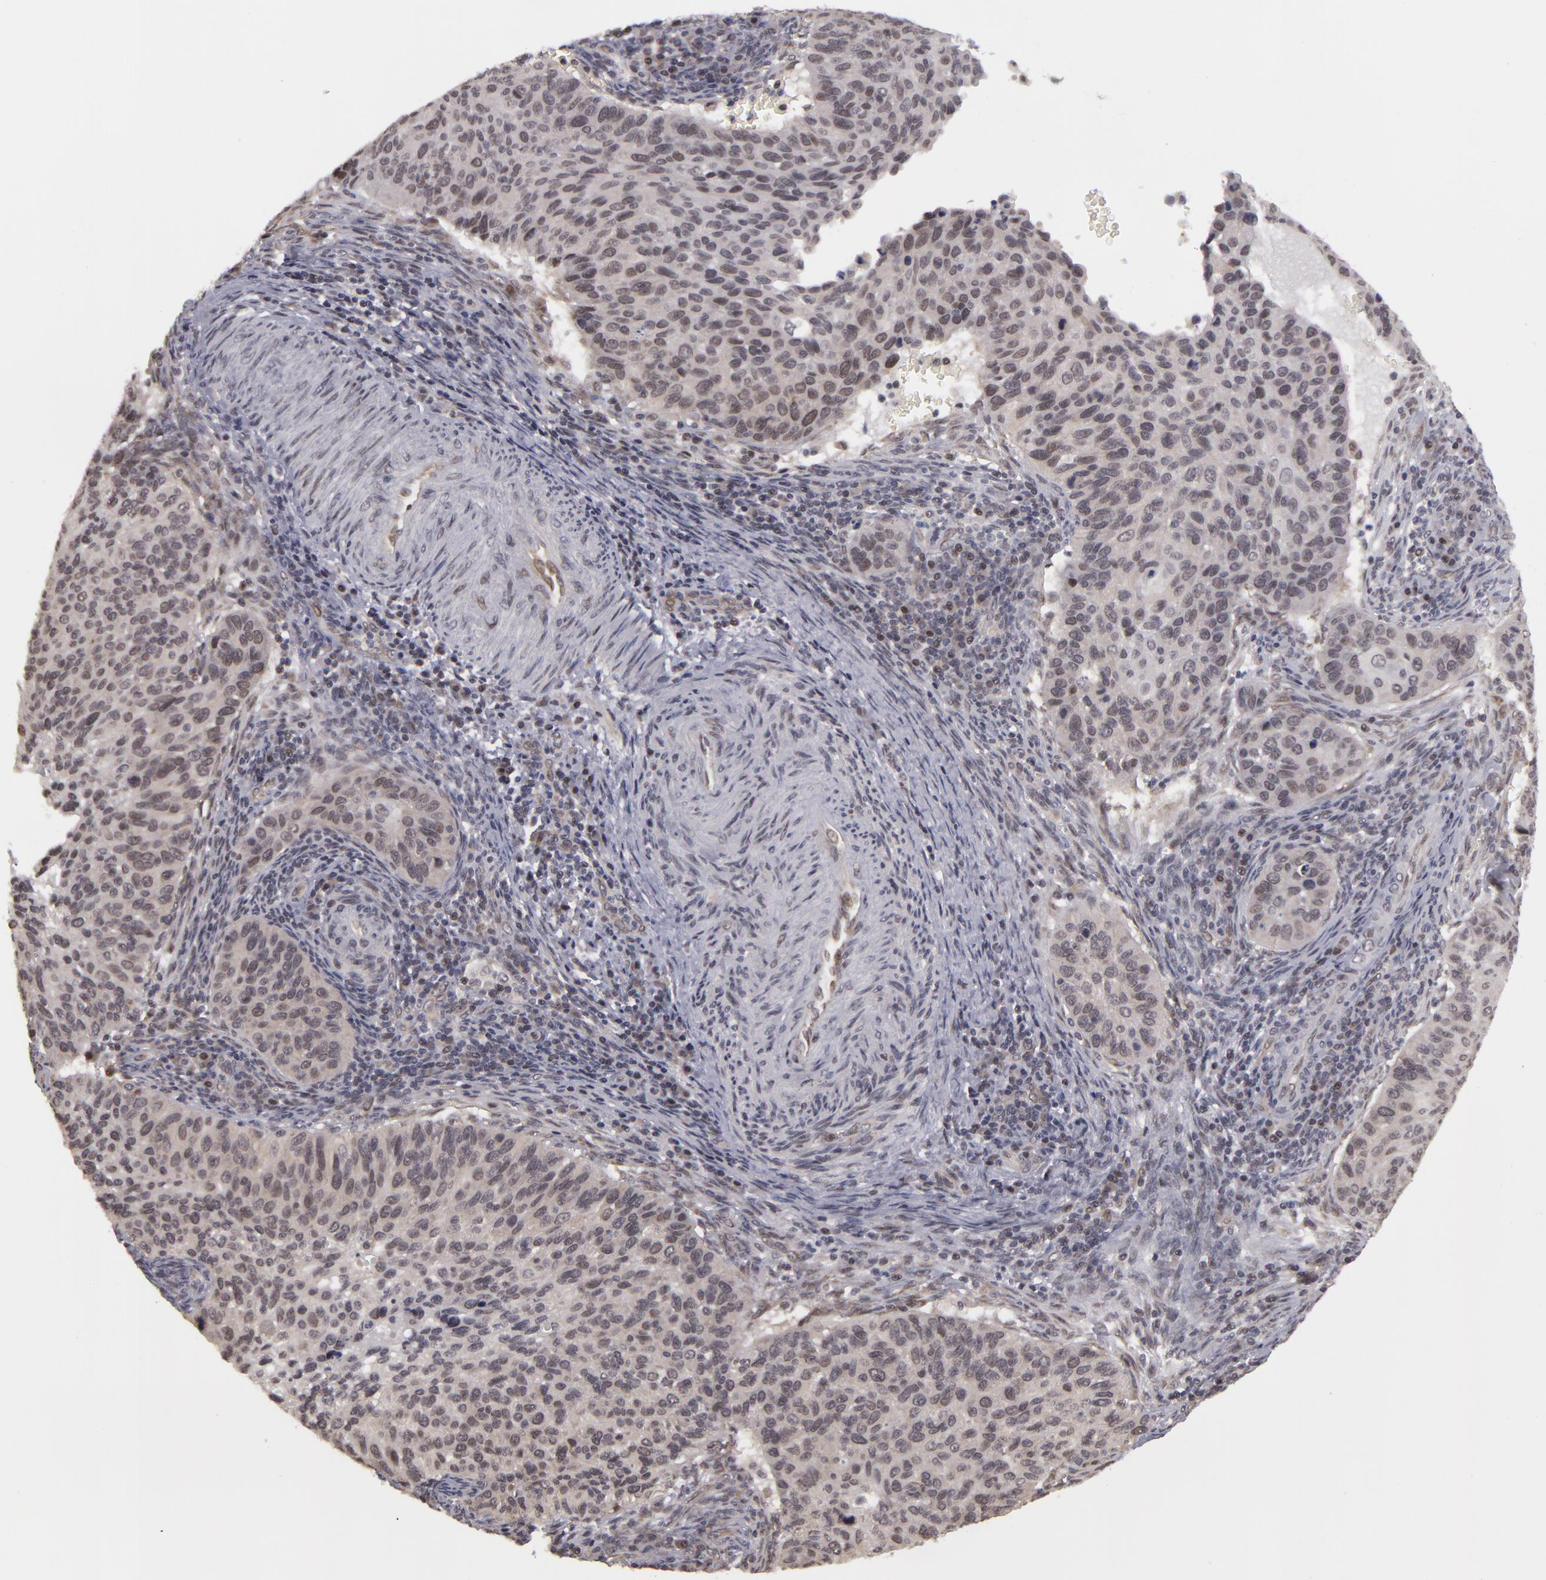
{"staining": {"intensity": "weak", "quantity": "<25%", "location": "nuclear"}, "tissue": "cervical cancer", "cell_type": "Tumor cells", "image_type": "cancer", "snomed": [{"axis": "morphology", "description": "Adenocarcinoma, NOS"}, {"axis": "topography", "description": "Cervix"}], "caption": "DAB immunohistochemical staining of cervical adenocarcinoma demonstrates no significant staining in tumor cells.", "gene": "ZNF133", "patient": {"sex": "female", "age": 29}}